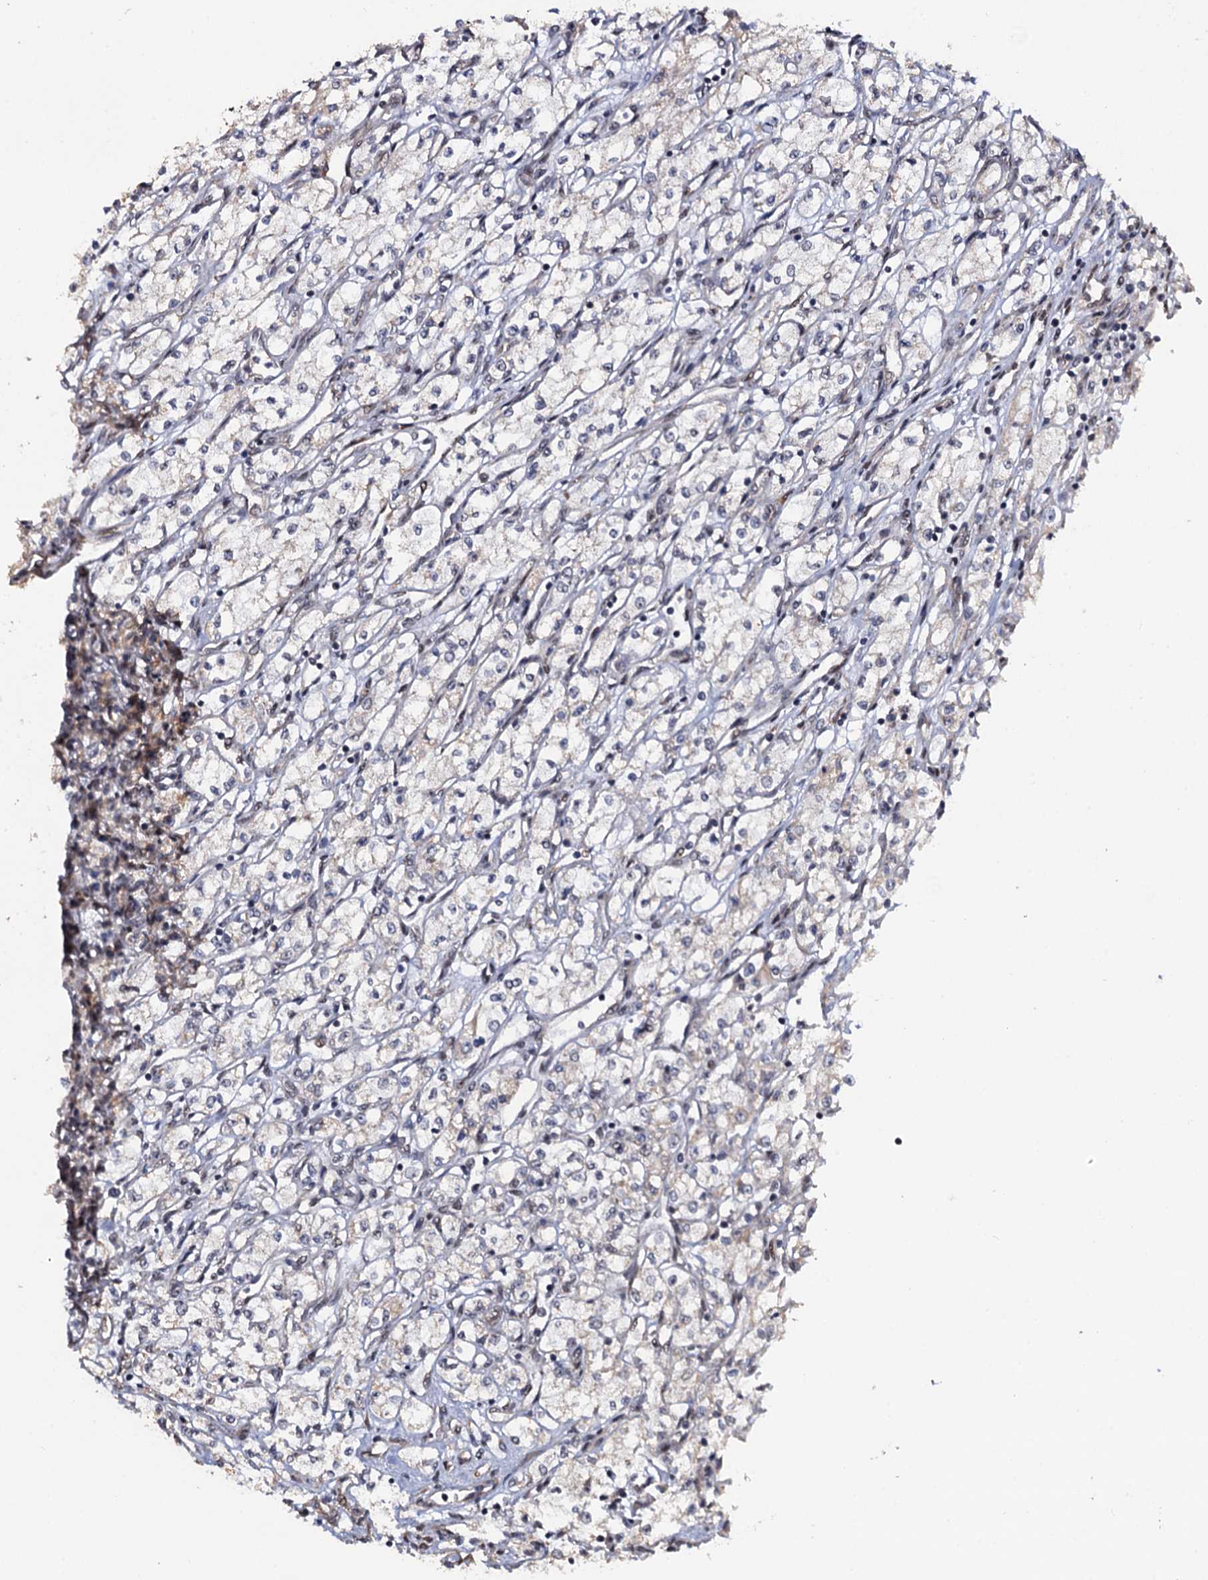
{"staining": {"intensity": "negative", "quantity": "none", "location": "none"}, "tissue": "renal cancer", "cell_type": "Tumor cells", "image_type": "cancer", "snomed": [{"axis": "morphology", "description": "Adenocarcinoma, NOS"}, {"axis": "topography", "description": "Kidney"}], "caption": "DAB (3,3'-diaminobenzidine) immunohistochemical staining of renal cancer (adenocarcinoma) shows no significant positivity in tumor cells.", "gene": "LRRC63", "patient": {"sex": "male", "age": 59}}